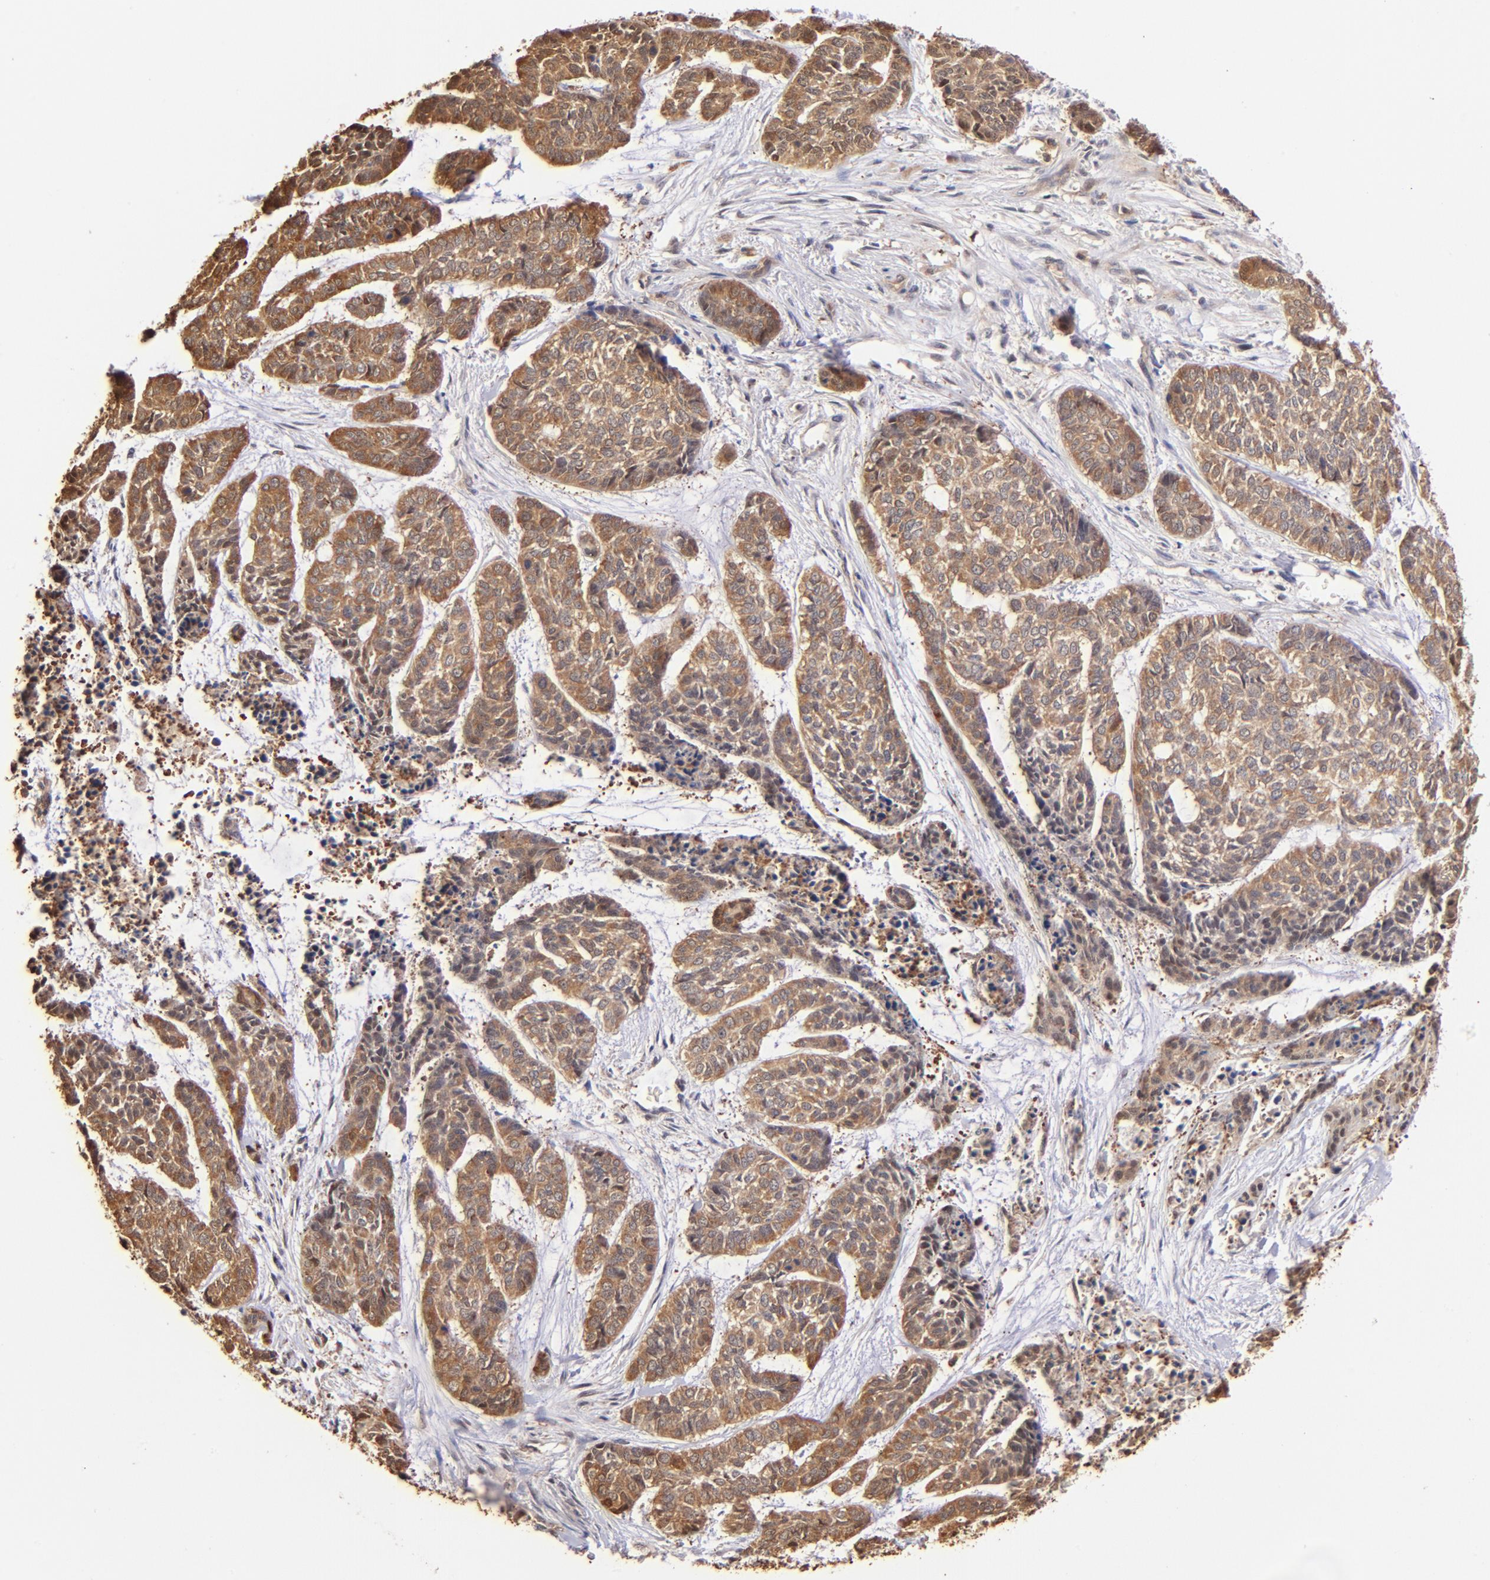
{"staining": {"intensity": "moderate", "quantity": ">75%", "location": "cytoplasmic/membranous,nuclear"}, "tissue": "skin cancer", "cell_type": "Tumor cells", "image_type": "cancer", "snomed": [{"axis": "morphology", "description": "Basal cell carcinoma"}, {"axis": "topography", "description": "Skin"}], "caption": "Immunohistochemical staining of basal cell carcinoma (skin) reveals medium levels of moderate cytoplasmic/membranous and nuclear expression in about >75% of tumor cells.", "gene": "YWHAB", "patient": {"sex": "female", "age": 64}}